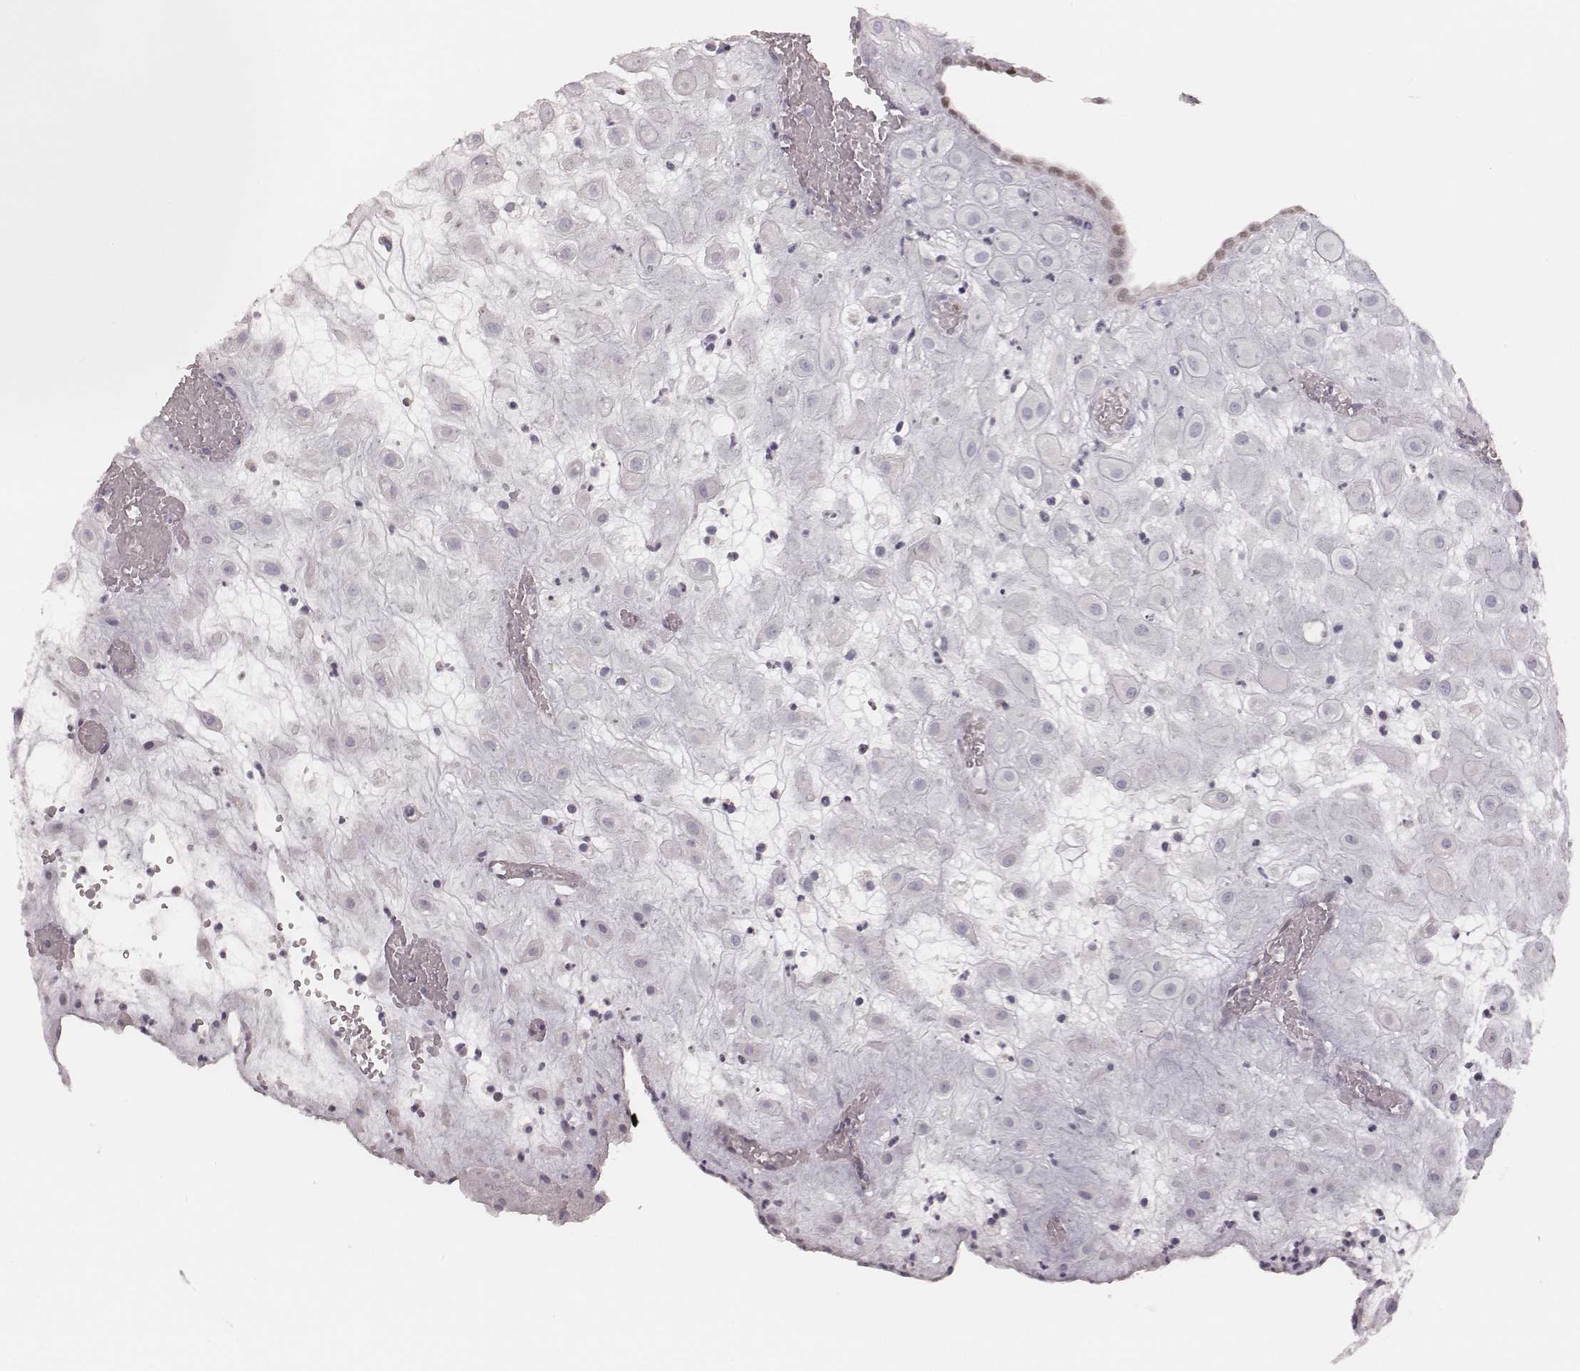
{"staining": {"intensity": "negative", "quantity": "none", "location": "none"}, "tissue": "placenta", "cell_type": "Decidual cells", "image_type": "normal", "snomed": [{"axis": "morphology", "description": "Normal tissue, NOS"}, {"axis": "topography", "description": "Placenta"}], "caption": "This image is of benign placenta stained with IHC to label a protein in brown with the nuclei are counter-stained blue. There is no expression in decidual cells. Brightfield microscopy of IHC stained with DAB (3,3'-diaminobenzidine) (brown) and hematoxylin (blue), captured at high magnification.", "gene": "MSX1", "patient": {"sex": "female", "age": 24}}